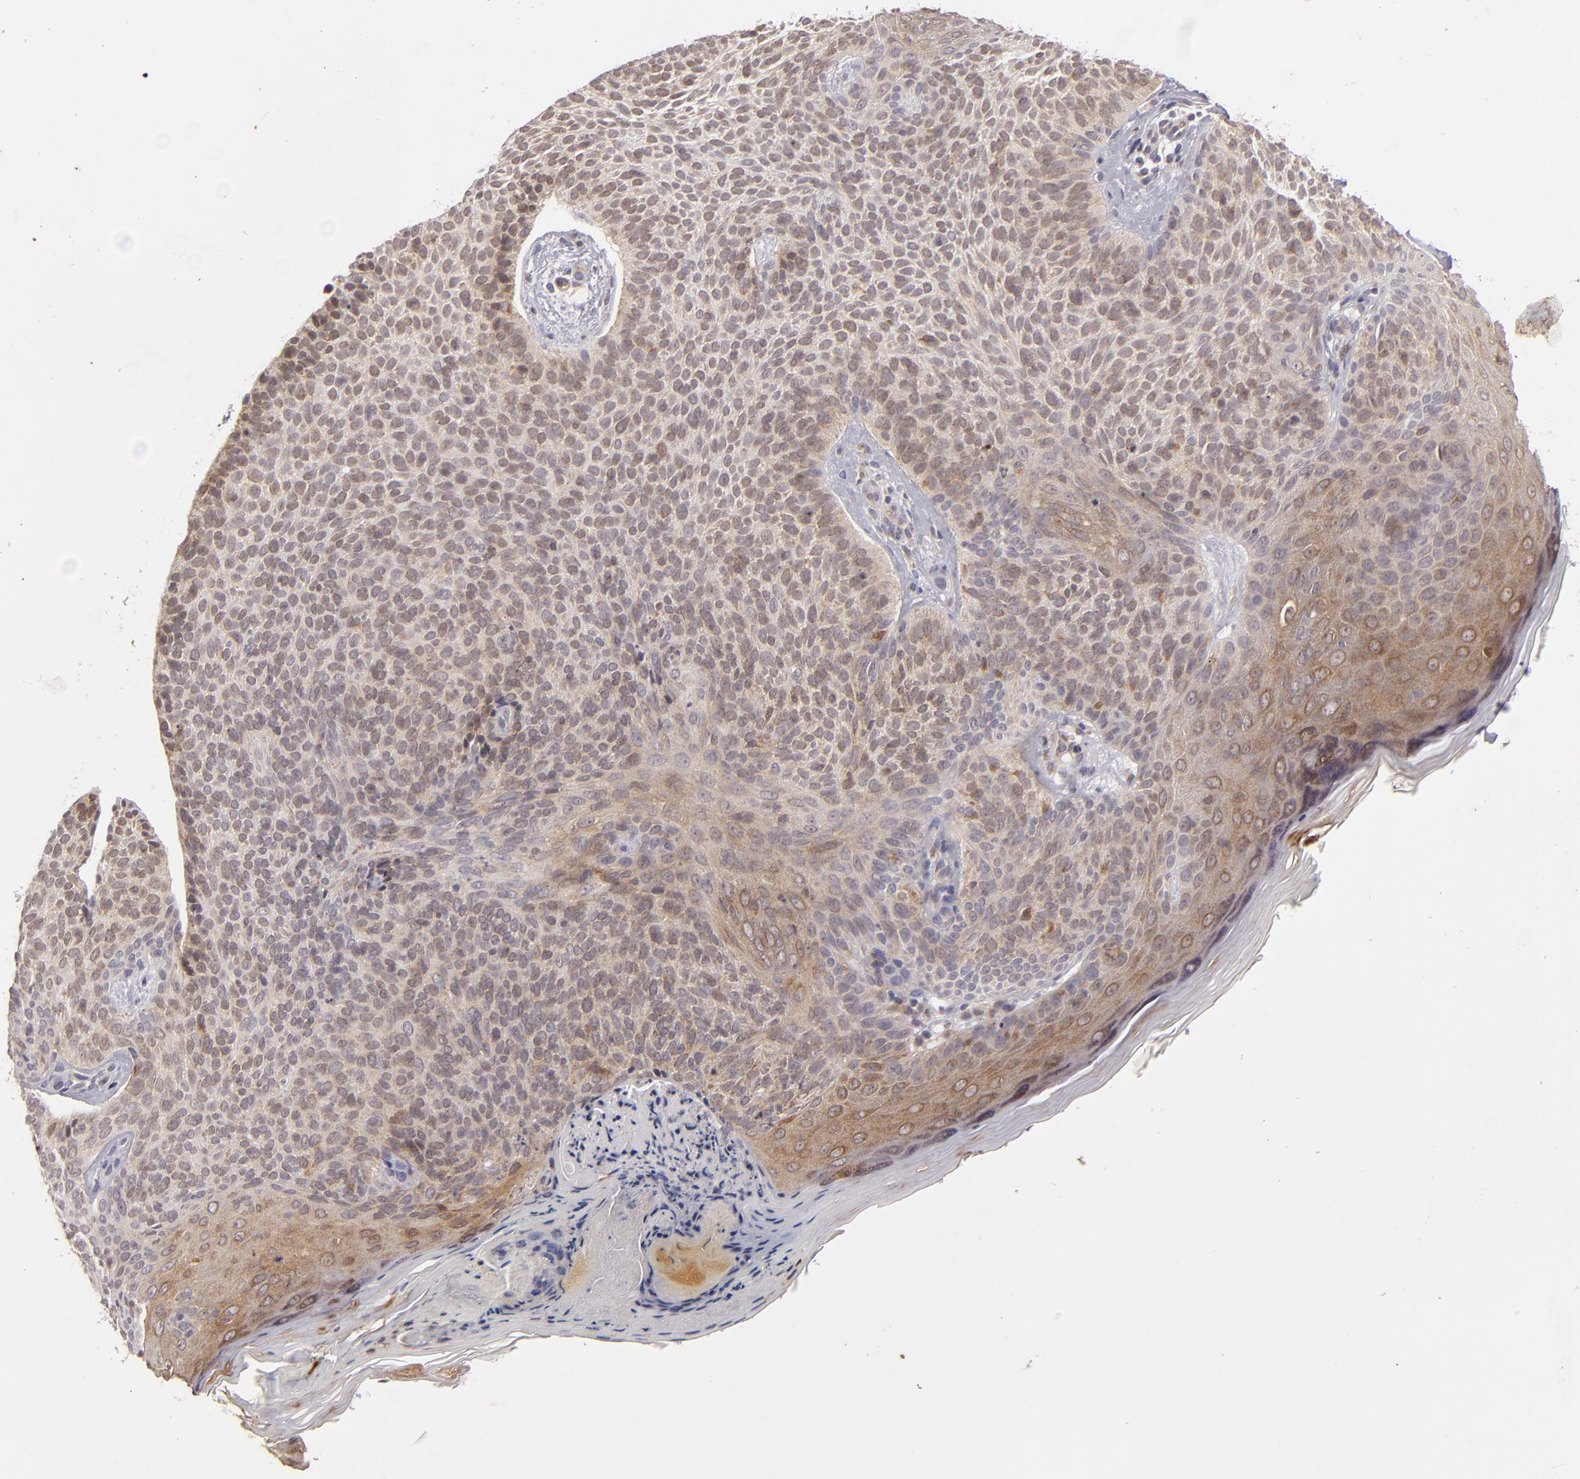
{"staining": {"intensity": "weak", "quantity": ">75%", "location": "cytoplasmic/membranous"}, "tissue": "skin cancer", "cell_type": "Tumor cells", "image_type": "cancer", "snomed": [{"axis": "morphology", "description": "Basal cell carcinoma"}, {"axis": "topography", "description": "Skin"}], "caption": "Immunohistochemical staining of human skin basal cell carcinoma reveals weak cytoplasmic/membranous protein expression in approximately >75% of tumor cells. The protein of interest is stained brown, and the nuclei are stained in blue (DAB (3,3'-diaminobenzidine) IHC with brightfield microscopy, high magnification).", "gene": "SH2D4A", "patient": {"sex": "female", "age": 78}}